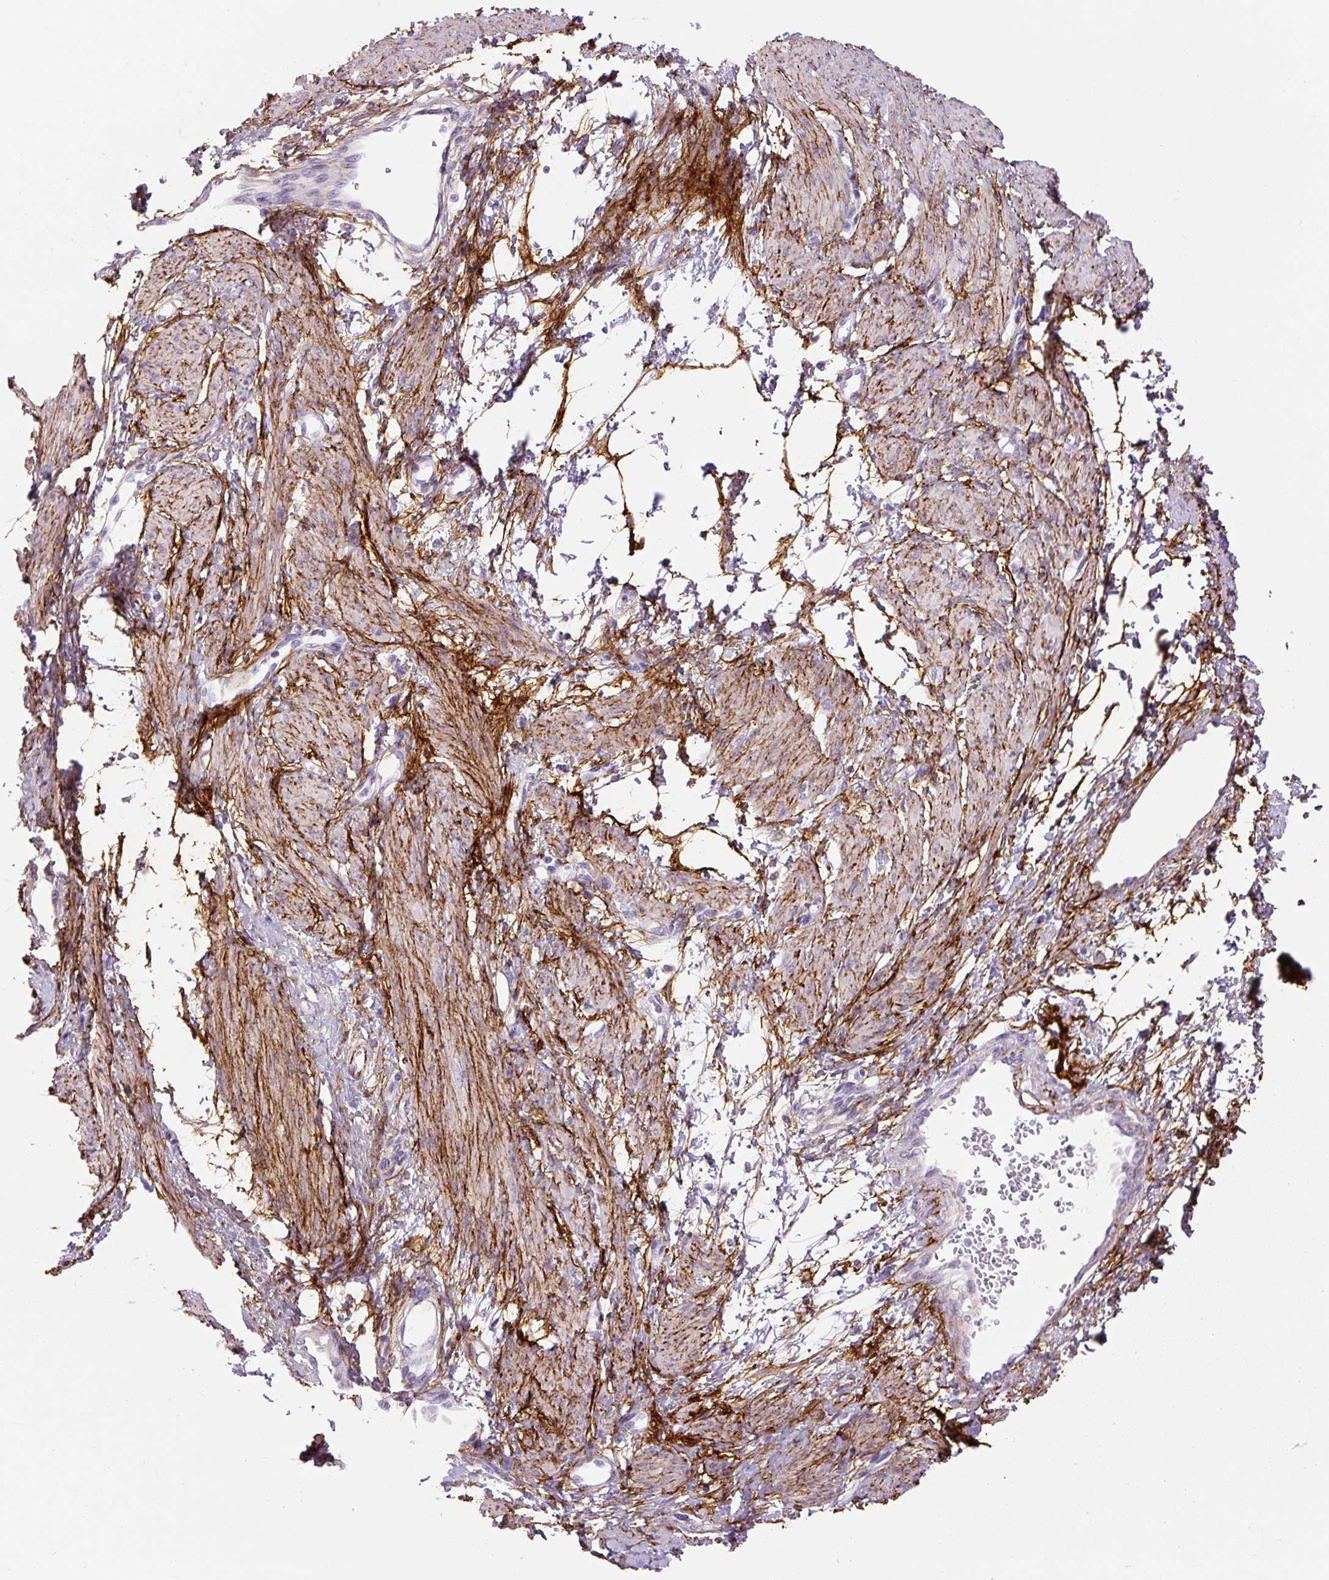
{"staining": {"intensity": "moderate", "quantity": "<25%", "location": "cytoplasmic/membranous"}, "tissue": "smooth muscle", "cell_type": "Smooth muscle cells", "image_type": "normal", "snomed": [{"axis": "morphology", "description": "Normal tissue, NOS"}, {"axis": "topography", "description": "Smooth muscle"}, {"axis": "topography", "description": "Uterus"}], "caption": "This histopathology image displays immunohistochemistry staining of normal human smooth muscle, with low moderate cytoplasmic/membranous staining in approximately <25% of smooth muscle cells.", "gene": "FBN1", "patient": {"sex": "female", "age": 39}}